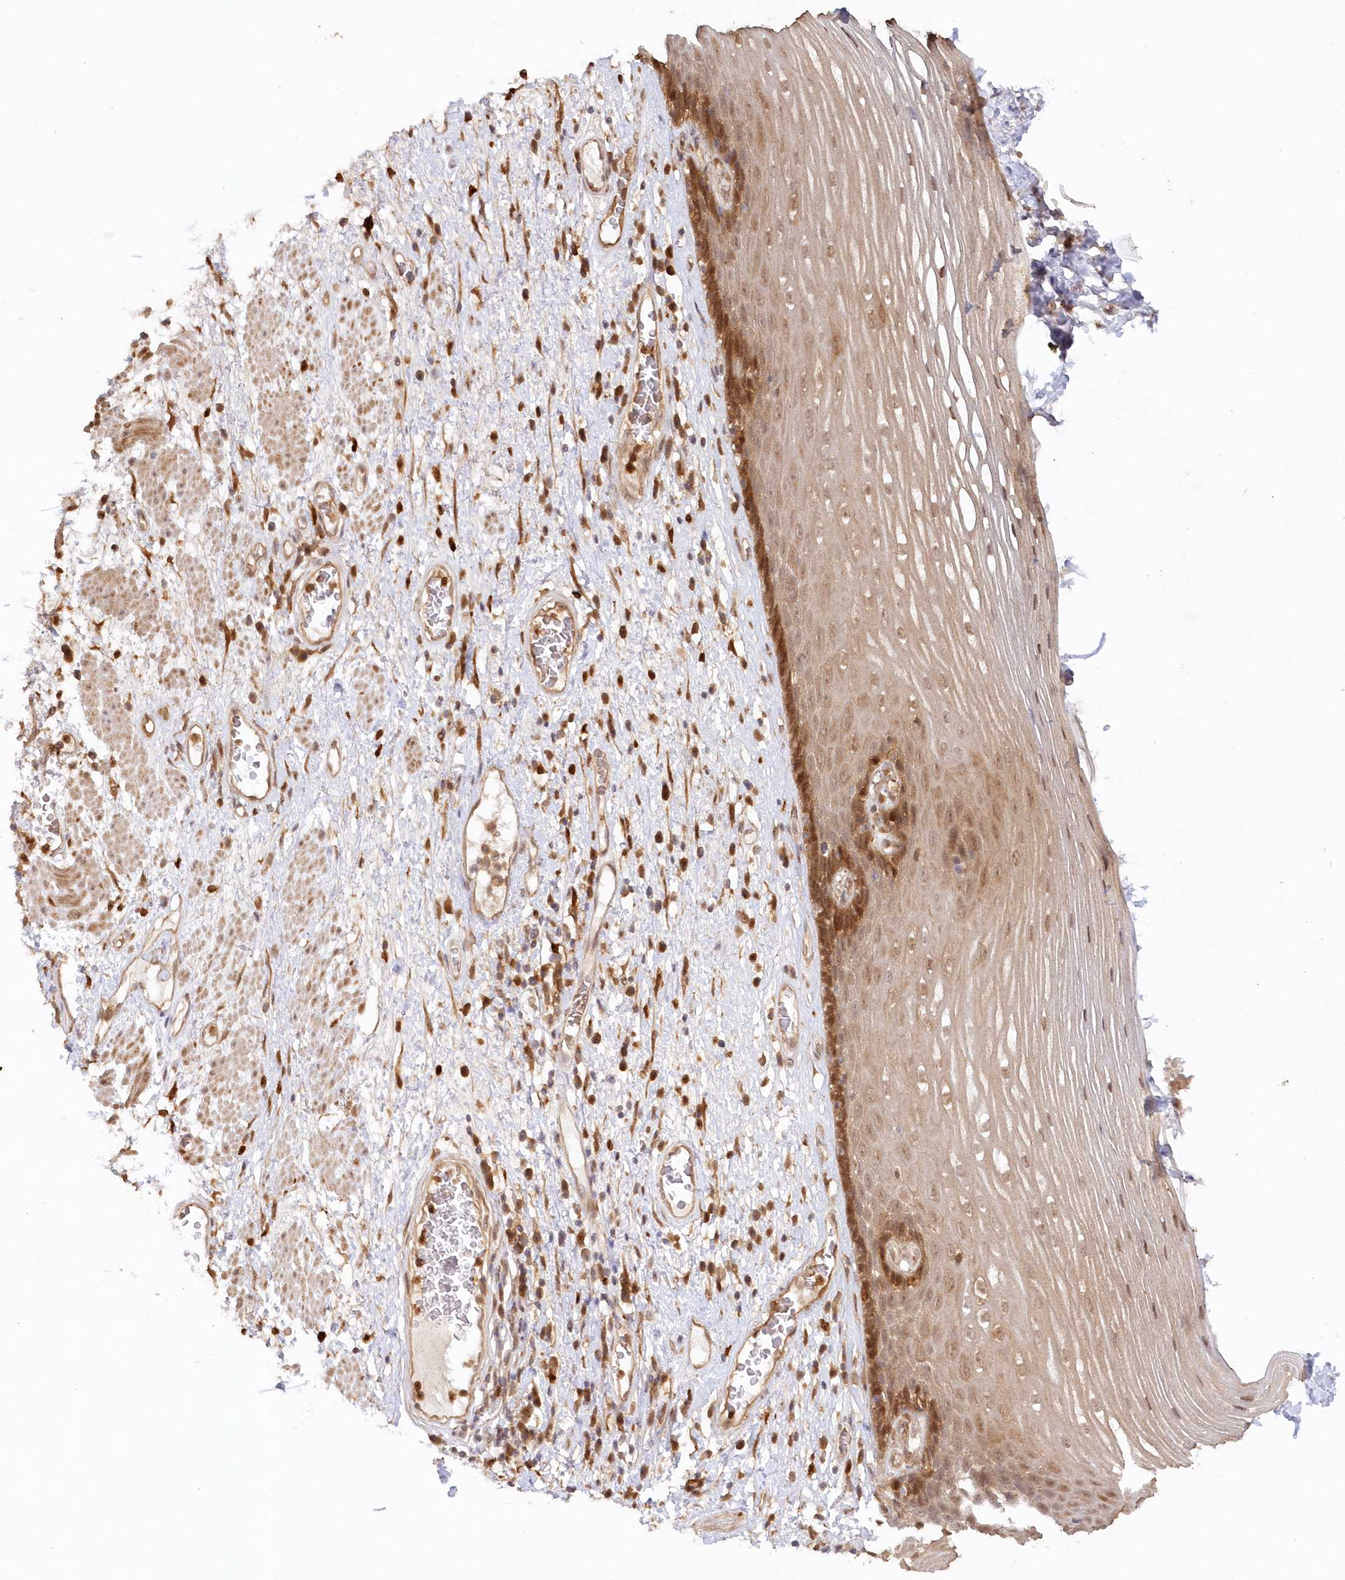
{"staining": {"intensity": "moderate", "quantity": ">75%", "location": "cytoplasmic/membranous,nuclear"}, "tissue": "esophagus", "cell_type": "Squamous epithelial cells", "image_type": "normal", "snomed": [{"axis": "morphology", "description": "Normal tissue, NOS"}, {"axis": "morphology", "description": "Adenocarcinoma, NOS"}, {"axis": "topography", "description": "Esophagus"}], "caption": "About >75% of squamous epithelial cells in unremarkable human esophagus demonstrate moderate cytoplasmic/membranous,nuclear protein positivity as visualized by brown immunohistochemical staining.", "gene": "GBE1", "patient": {"sex": "male", "age": 62}}